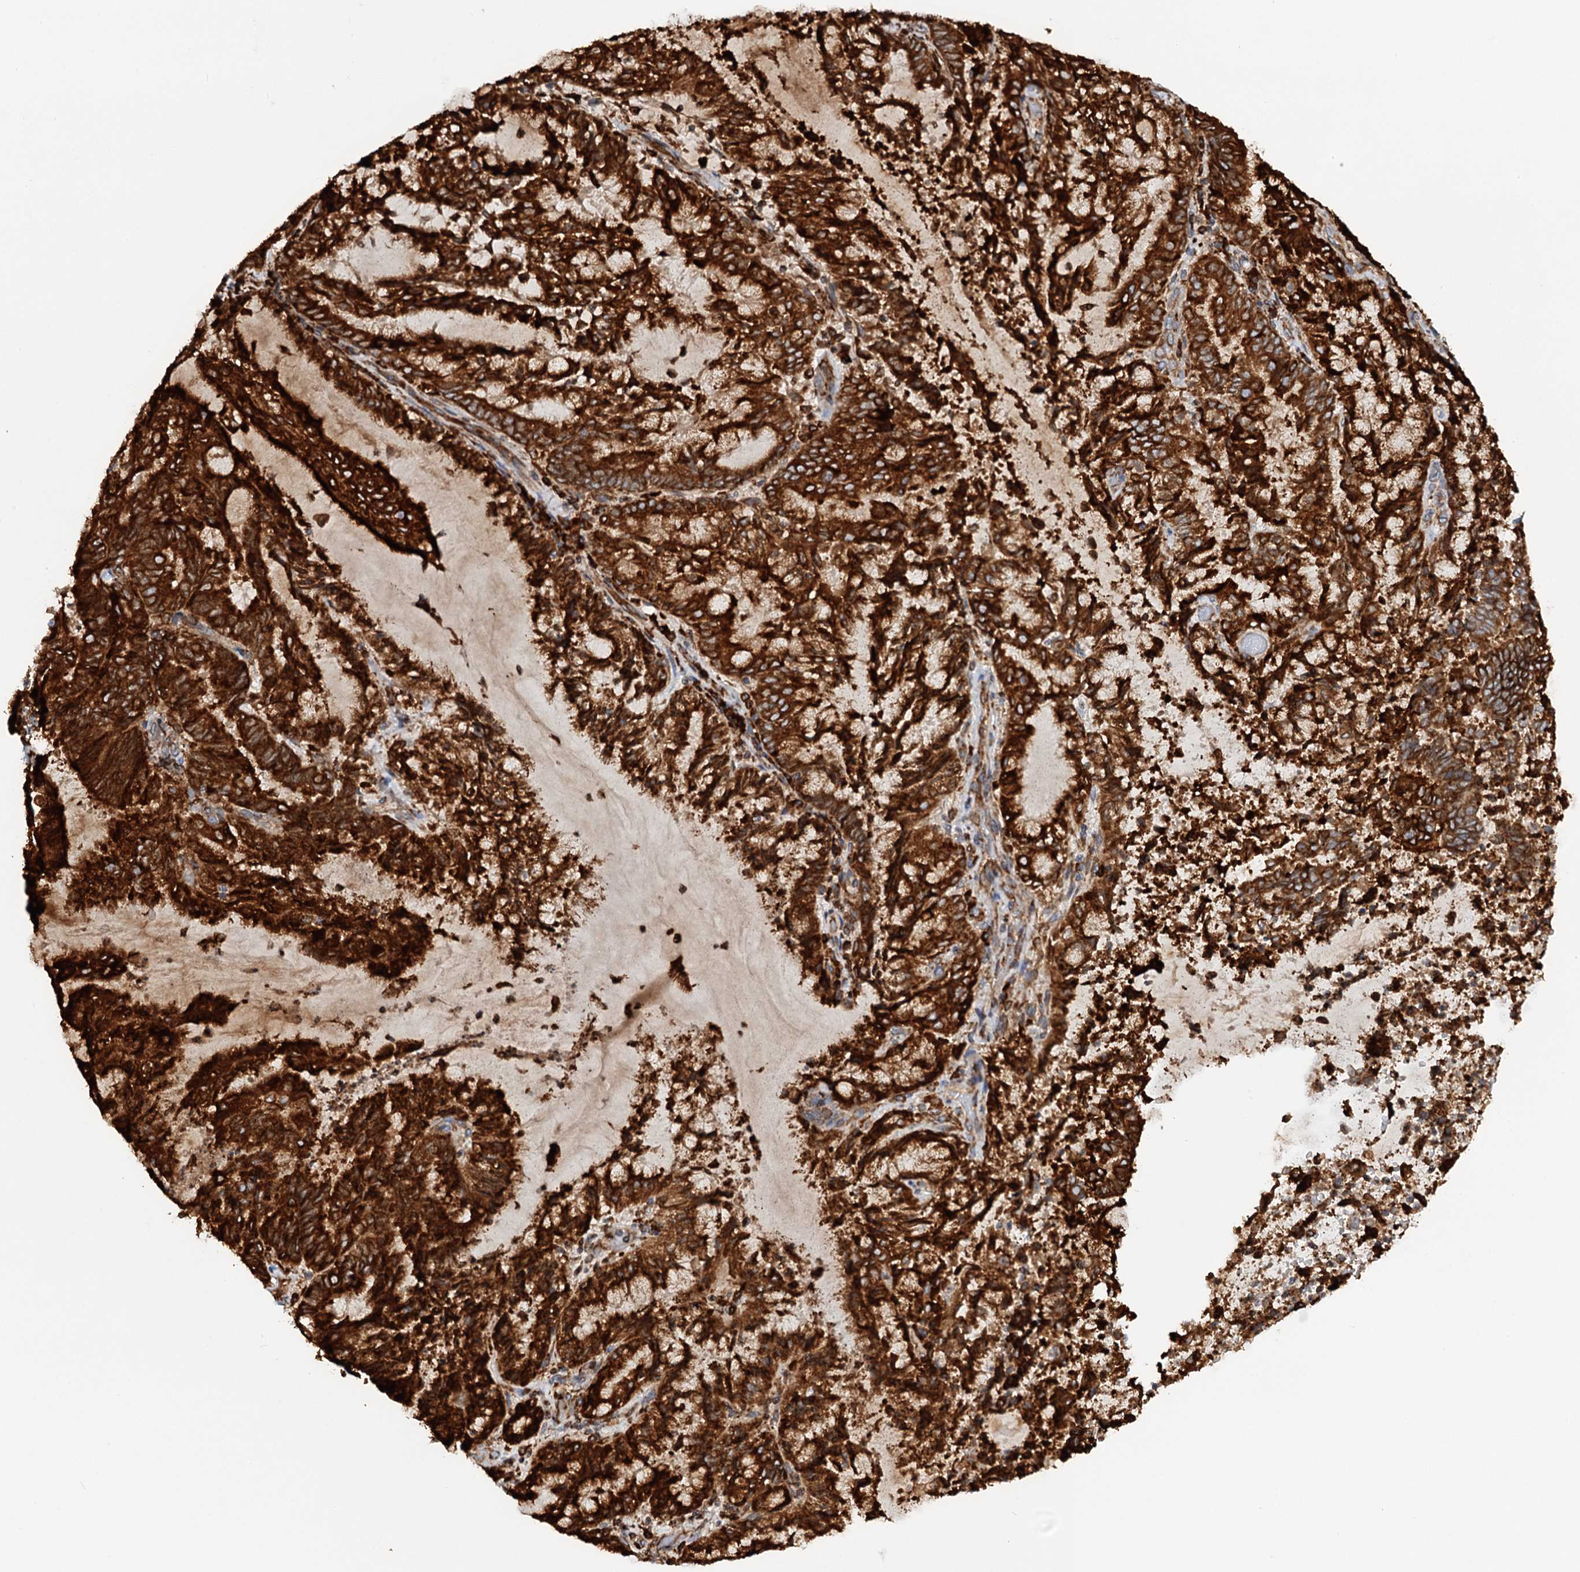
{"staining": {"intensity": "strong", "quantity": ">75%", "location": "cytoplasmic/membranous"}, "tissue": "endometrial cancer", "cell_type": "Tumor cells", "image_type": "cancer", "snomed": [{"axis": "morphology", "description": "Adenocarcinoma, NOS"}, {"axis": "topography", "description": "Endometrium"}], "caption": "This histopathology image exhibits endometrial cancer (adenocarcinoma) stained with immunohistochemistry to label a protein in brown. The cytoplasmic/membranous of tumor cells show strong positivity for the protein. Nuclei are counter-stained blue.", "gene": "ERP29", "patient": {"sex": "female", "age": 80}}